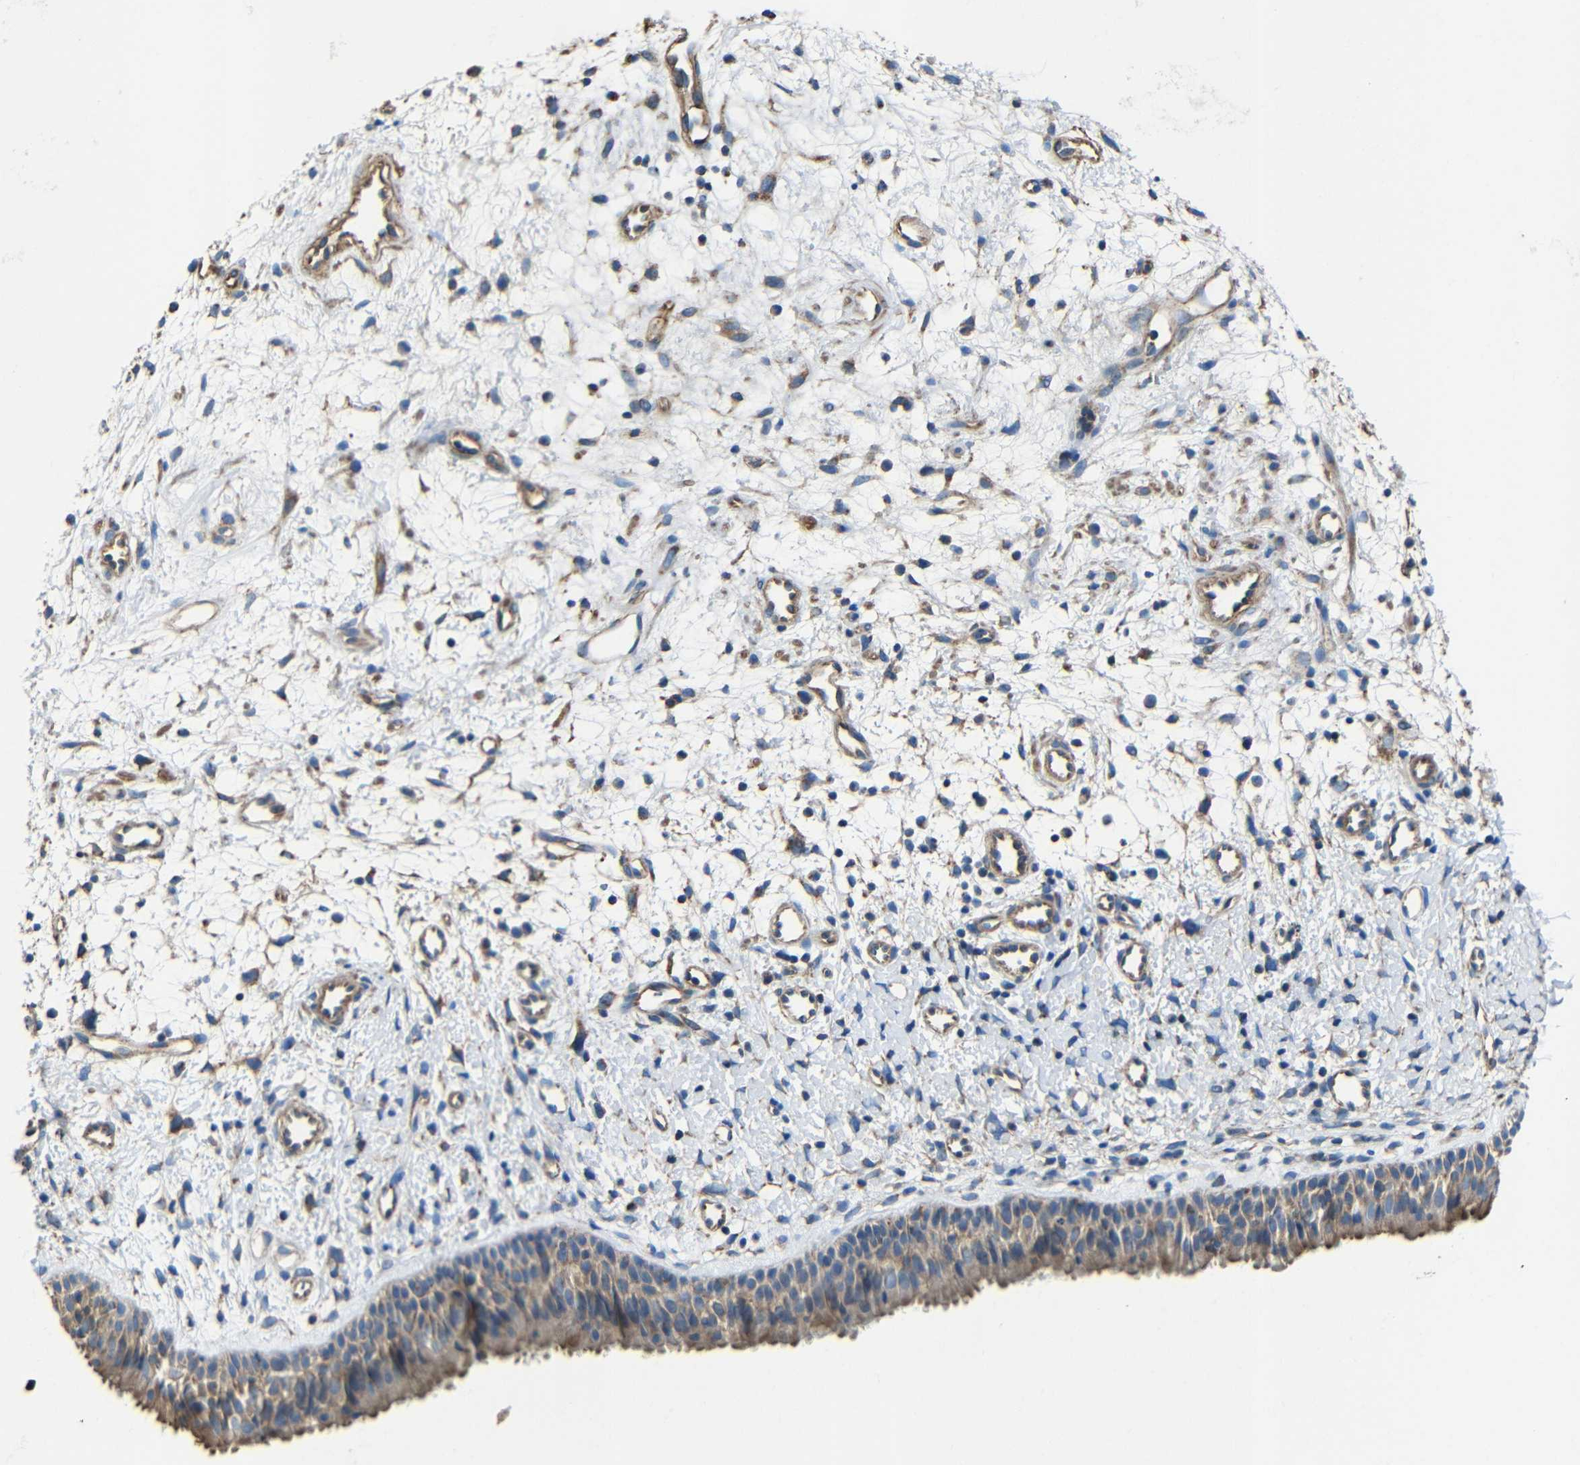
{"staining": {"intensity": "moderate", "quantity": ">75%", "location": "cytoplasmic/membranous"}, "tissue": "nasopharynx", "cell_type": "Respiratory epithelial cells", "image_type": "normal", "snomed": [{"axis": "morphology", "description": "Normal tissue, NOS"}, {"axis": "topography", "description": "Nasopharynx"}], "caption": "A medium amount of moderate cytoplasmic/membranous expression is seen in approximately >75% of respiratory epithelial cells in normal nasopharynx. The staining was performed using DAB to visualize the protein expression in brown, while the nuclei were stained in blue with hematoxylin (Magnification: 20x).", "gene": "INTS6L", "patient": {"sex": "male", "age": 22}}